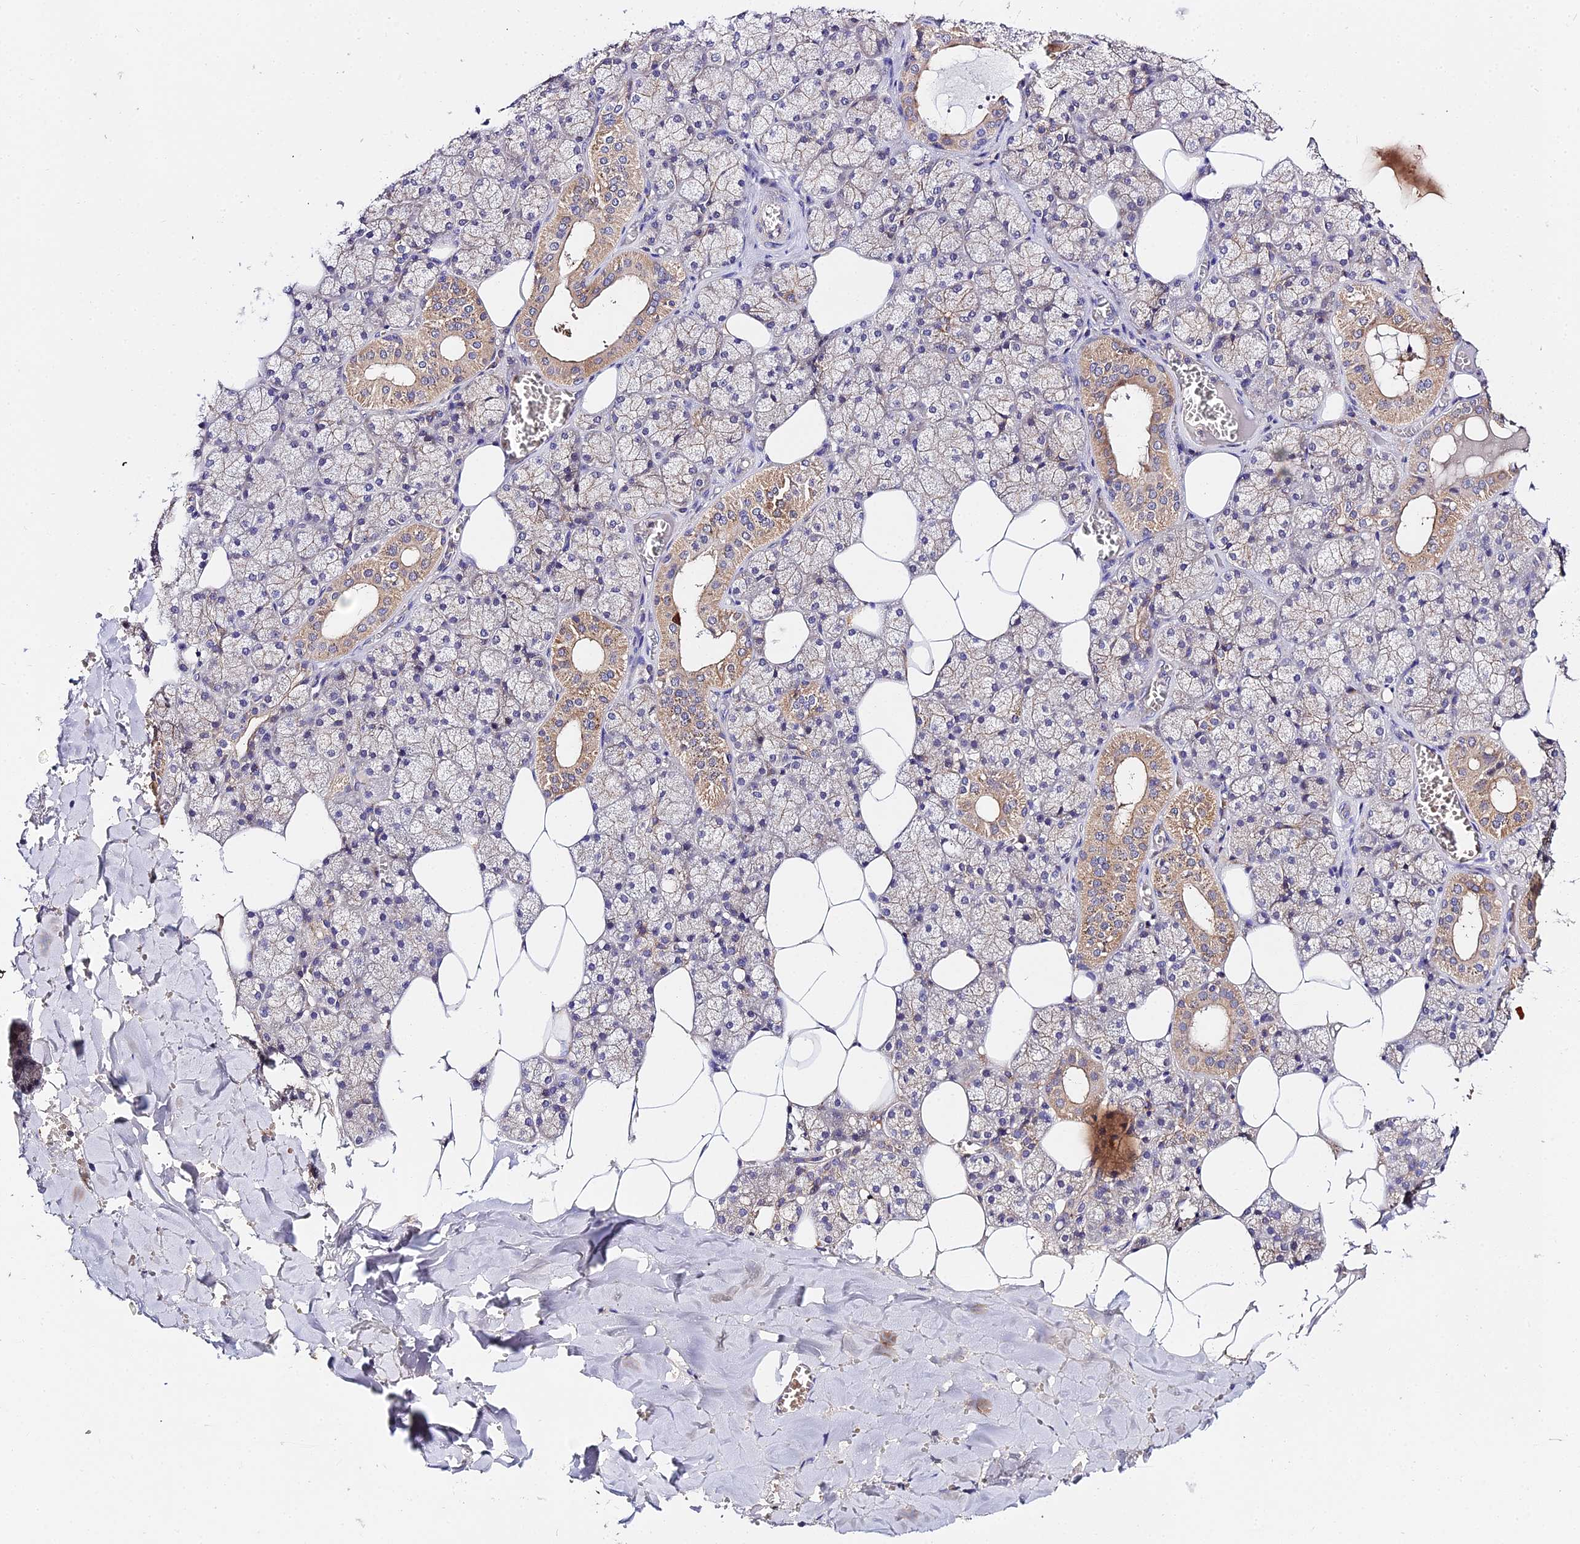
{"staining": {"intensity": "moderate", "quantity": "25%-75%", "location": "cytoplasmic/membranous"}, "tissue": "salivary gland", "cell_type": "Glandular cells", "image_type": "normal", "snomed": [{"axis": "morphology", "description": "Normal tissue, NOS"}, {"axis": "topography", "description": "Salivary gland"}], "caption": "Salivary gland was stained to show a protein in brown. There is medium levels of moderate cytoplasmic/membranous staining in approximately 25%-75% of glandular cells. (Brightfield microscopy of DAB IHC at high magnification).", "gene": "ZBED8", "patient": {"sex": "male", "age": 62}}